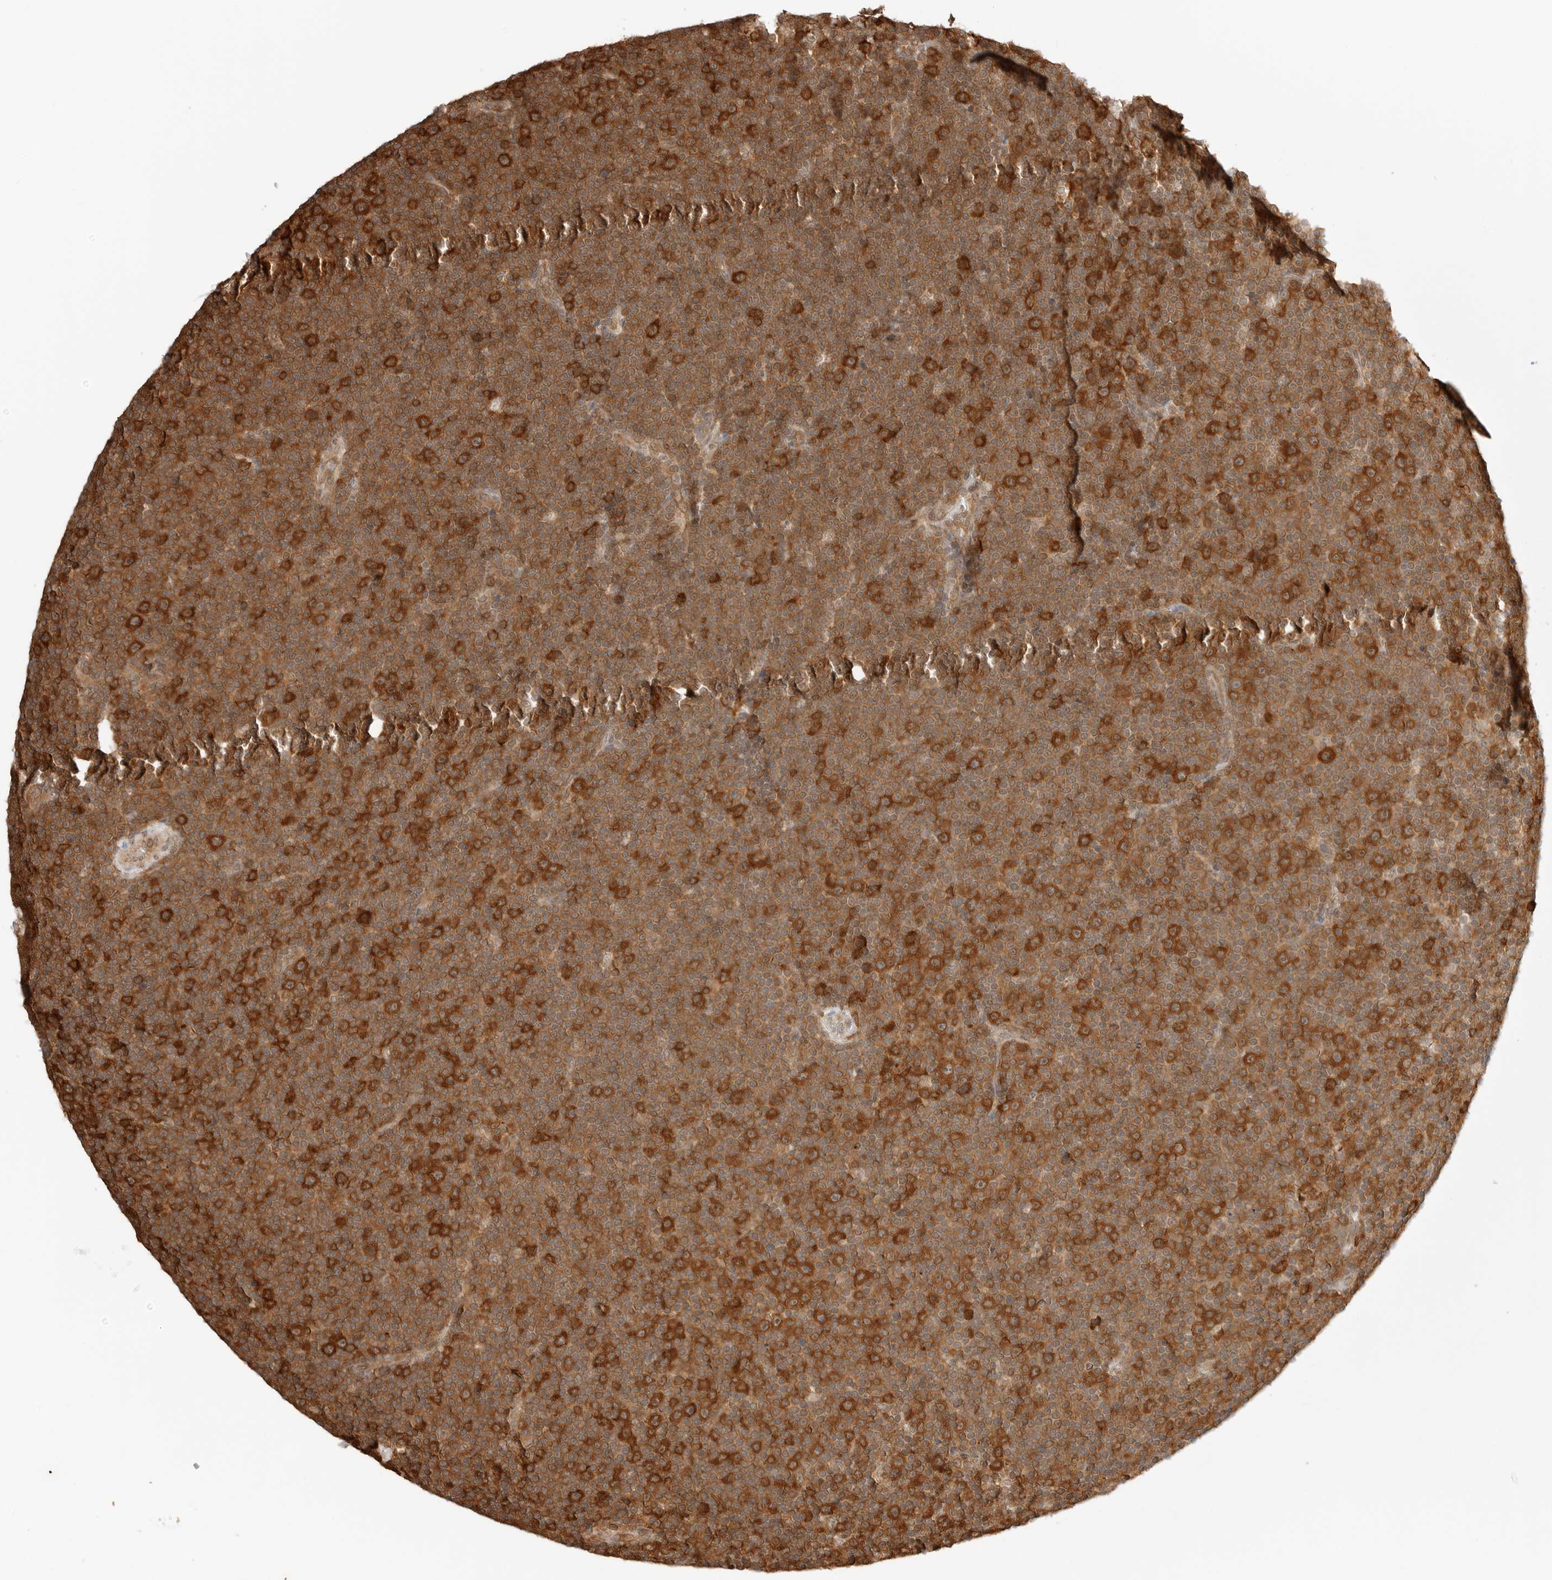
{"staining": {"intensity": "strong", "quantity": ">75%", "location": "cytoplasmic/membranous"}, "tissue": "lymphoma", "cell_type": "Tumor cells", "image_type": "cancer", "snomed": [{"axis": "morphology", "description": "Malignant lymphoma, non-Hodgkin's type, Low grade"}, {"axis": "topography", "description": "Lymph node"}], "caption": "Lymphoma tissue exhibits strong cytoplasmic/membranous staining in about >75% of tumor cells, visualized by immunohistochemistry. The staining was performed using DAB, with brown indicating positive protein expression. Nuclei are stained blue with hematoxylin.", "gene": "NUDC", "patient": {"sex": "female", "age": 67}}